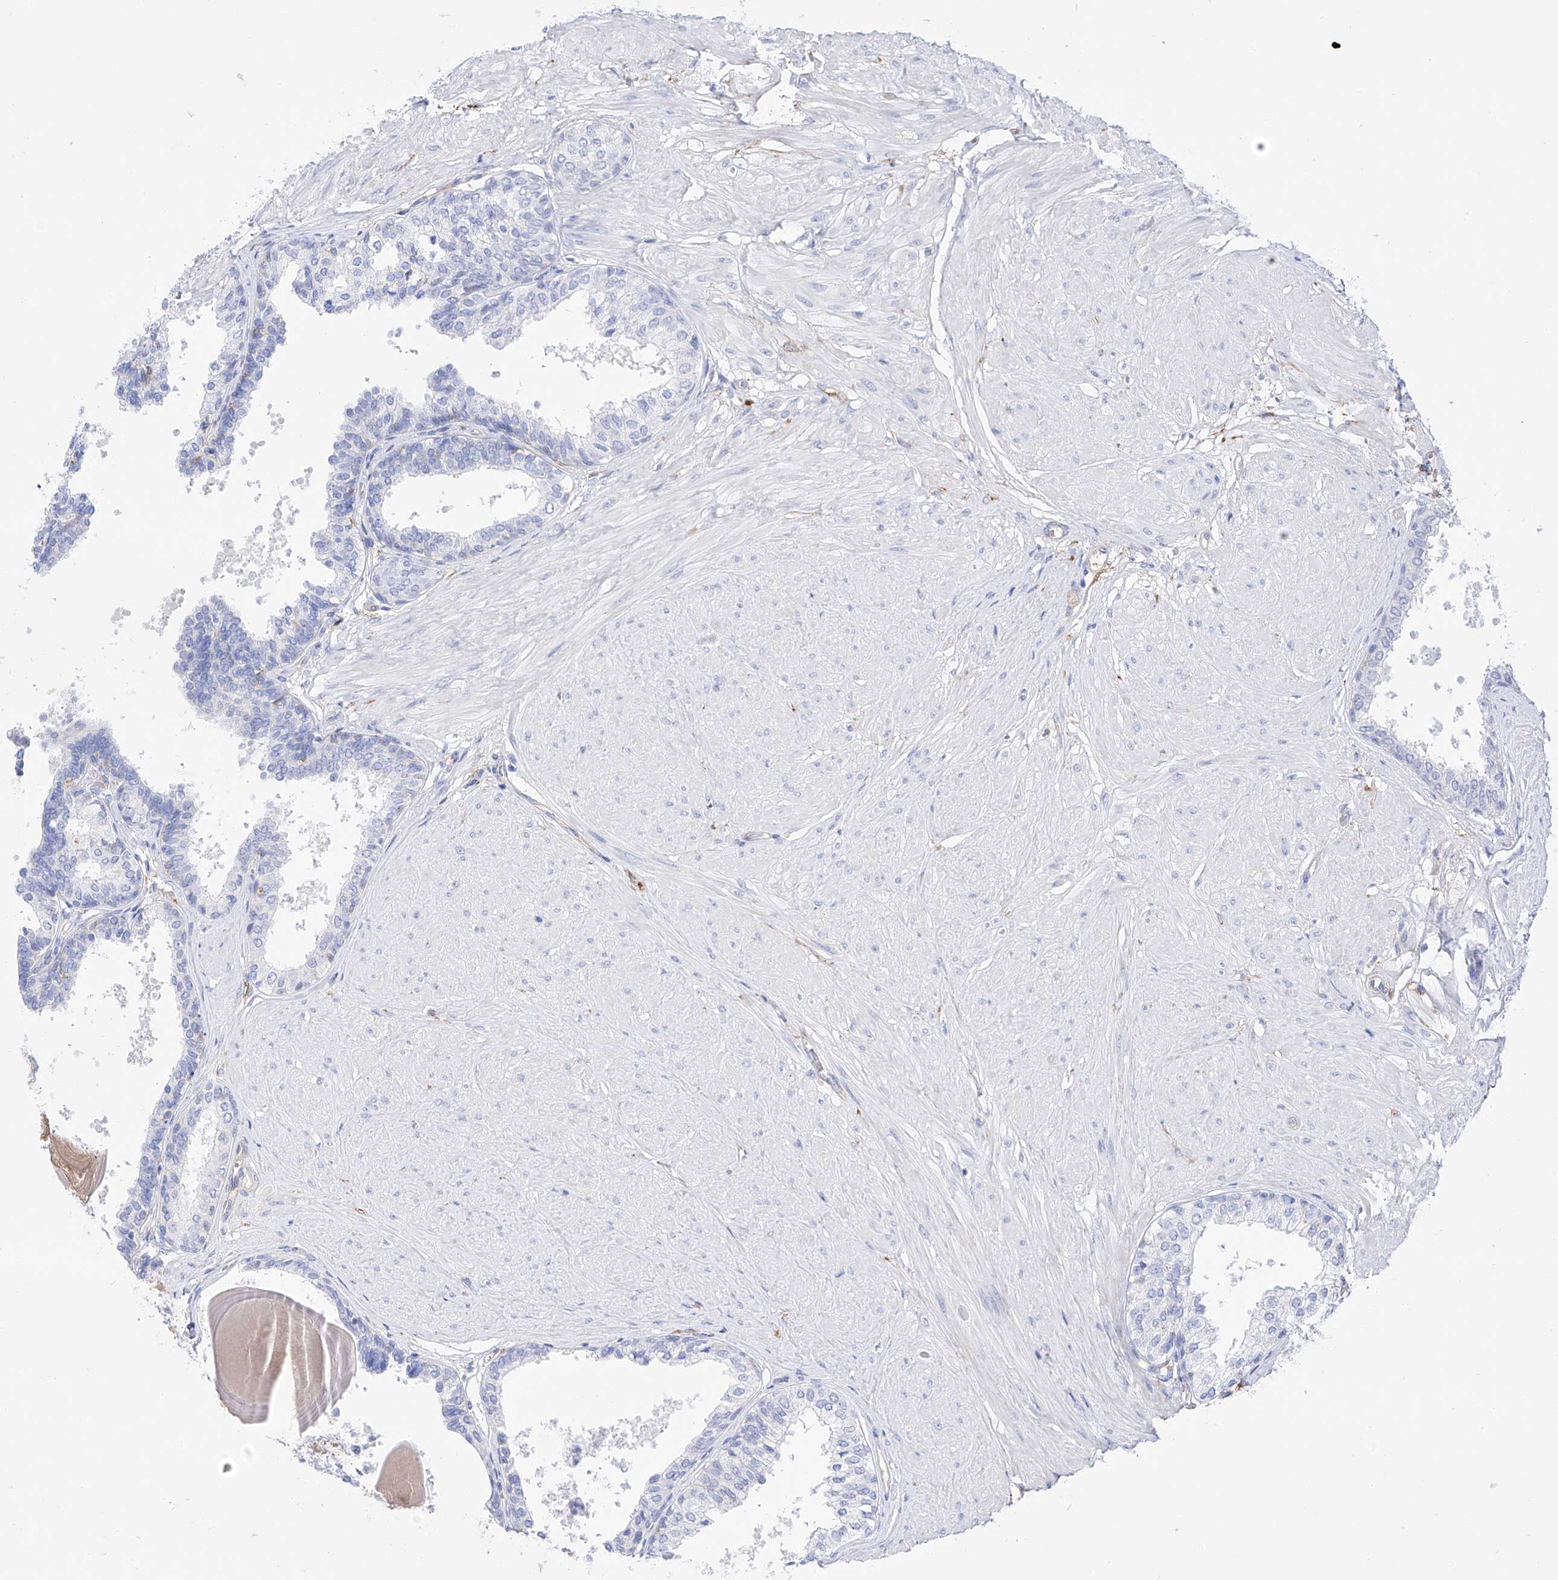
{"staining": {"intensity": "negative", "quantity": "none", "location": "none"}, "tissue": "prostate", "cell_type": "Glandular cells", "image_type": "normal", "snomed": [{"axis": "morphology", "description": "Normal tissue, NOS"}, {"axis": "topography", "description": "Prostate"}], "caption": "Immunohistochemistry (IHC) of unremarkable prostate reveals no positivity in glandular cells.", "gene": "ZNF653", "patient": {"sex": "male", "age": 48}}